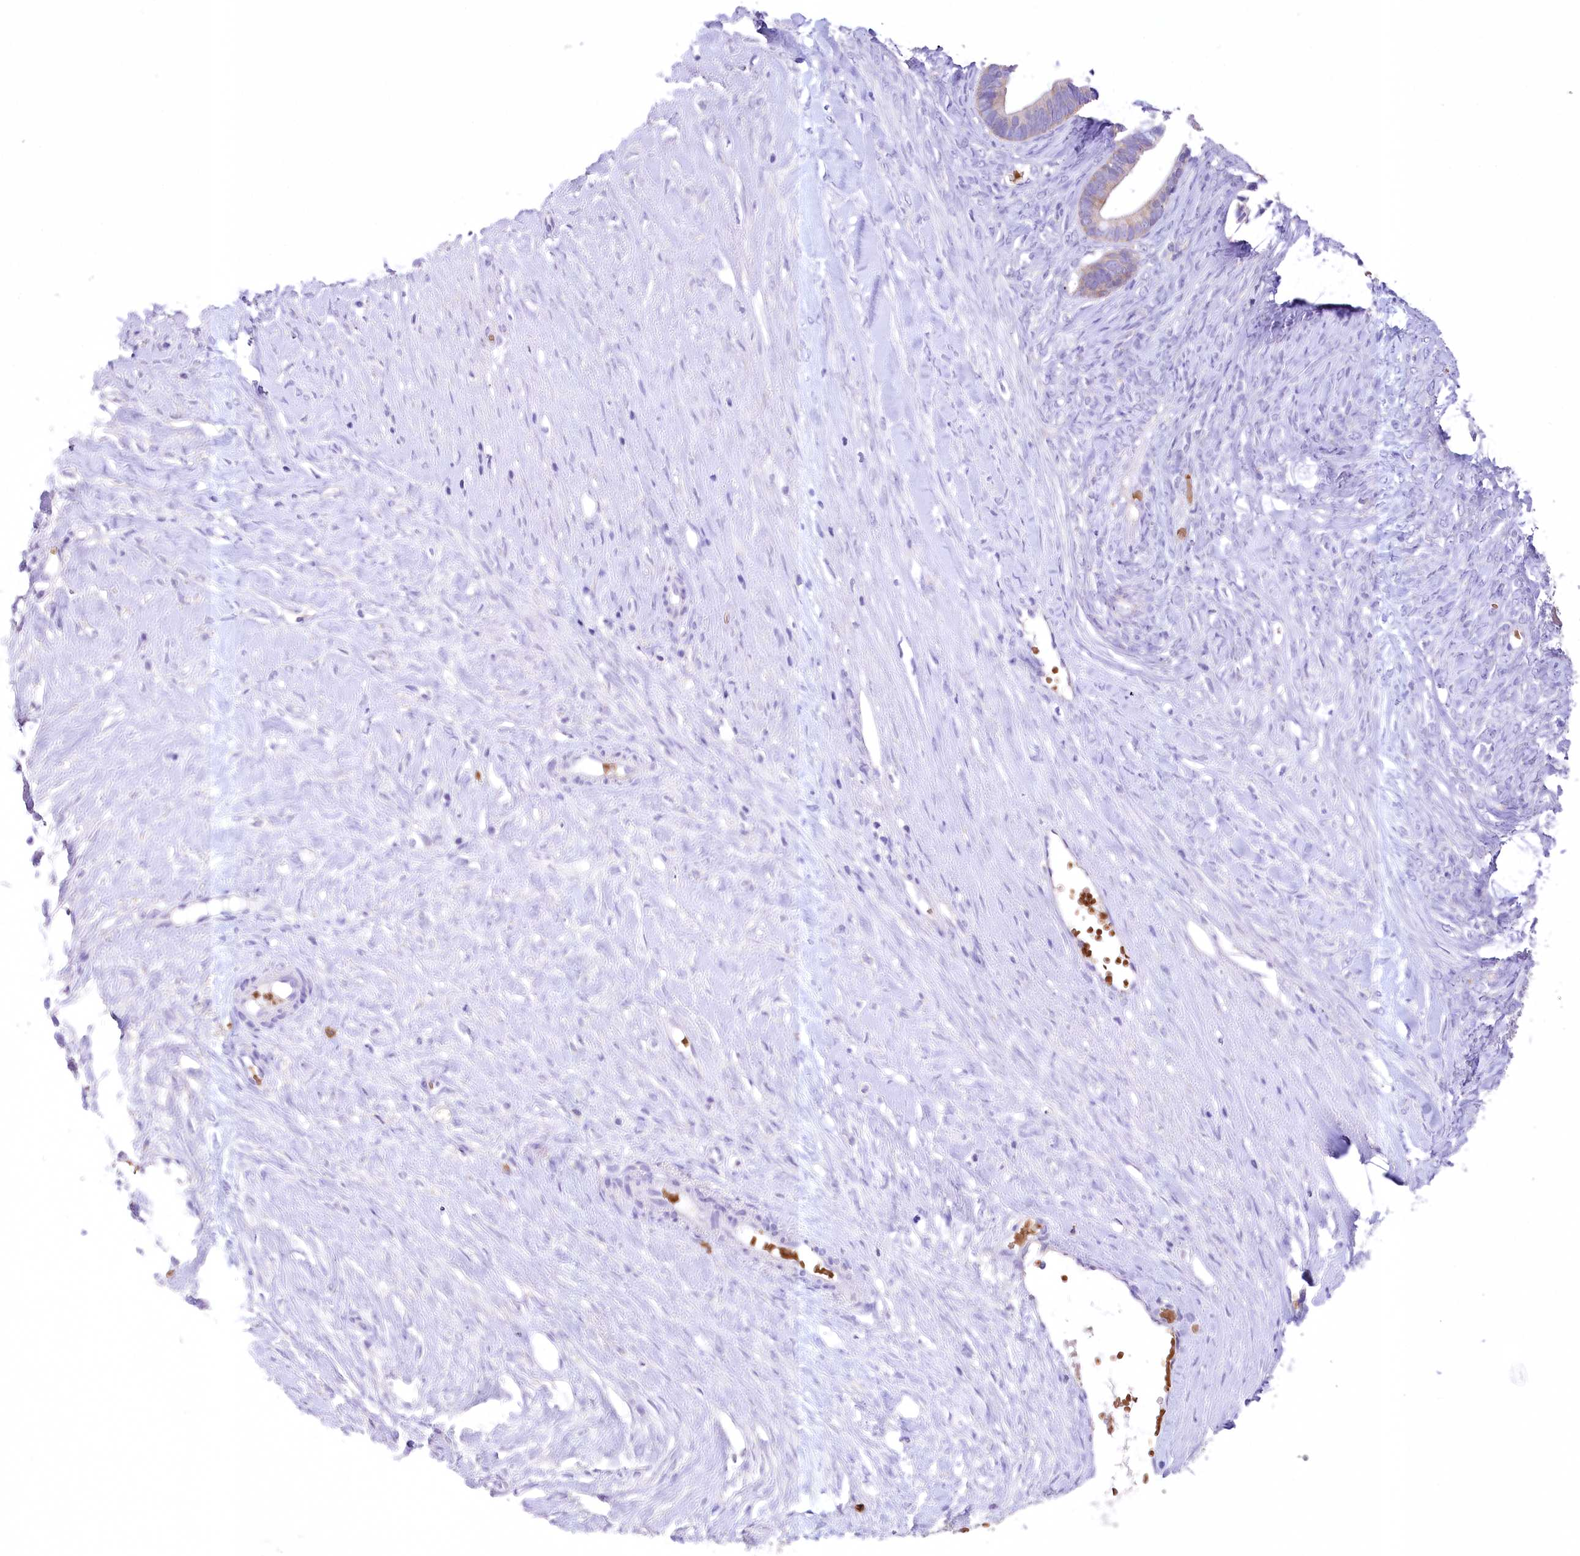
{"staining": {"intensity": "moderate", "quantity": "<25%", "location": "cytoplasmic/membranous"}, "tissue": "ovarian cancer", "cell_type": "Tumor cells", "image_type": "cancer", "snomed": [{"axis": "morphology", "description": "Cystadenocarcinoma, serous, NOS"}, {"axis": "topography", "description": "Ovary"}], "caption": "A high-resolution image shows immunohistochemistry staining of ovarian cancer (serous cystadenocarcinoma), which displays moderate cytoplasmic/membranous staining in approximately <25% of tumor cells.", "gene": "PRSS53", "patient": {"sex": "female", "age": 56}}